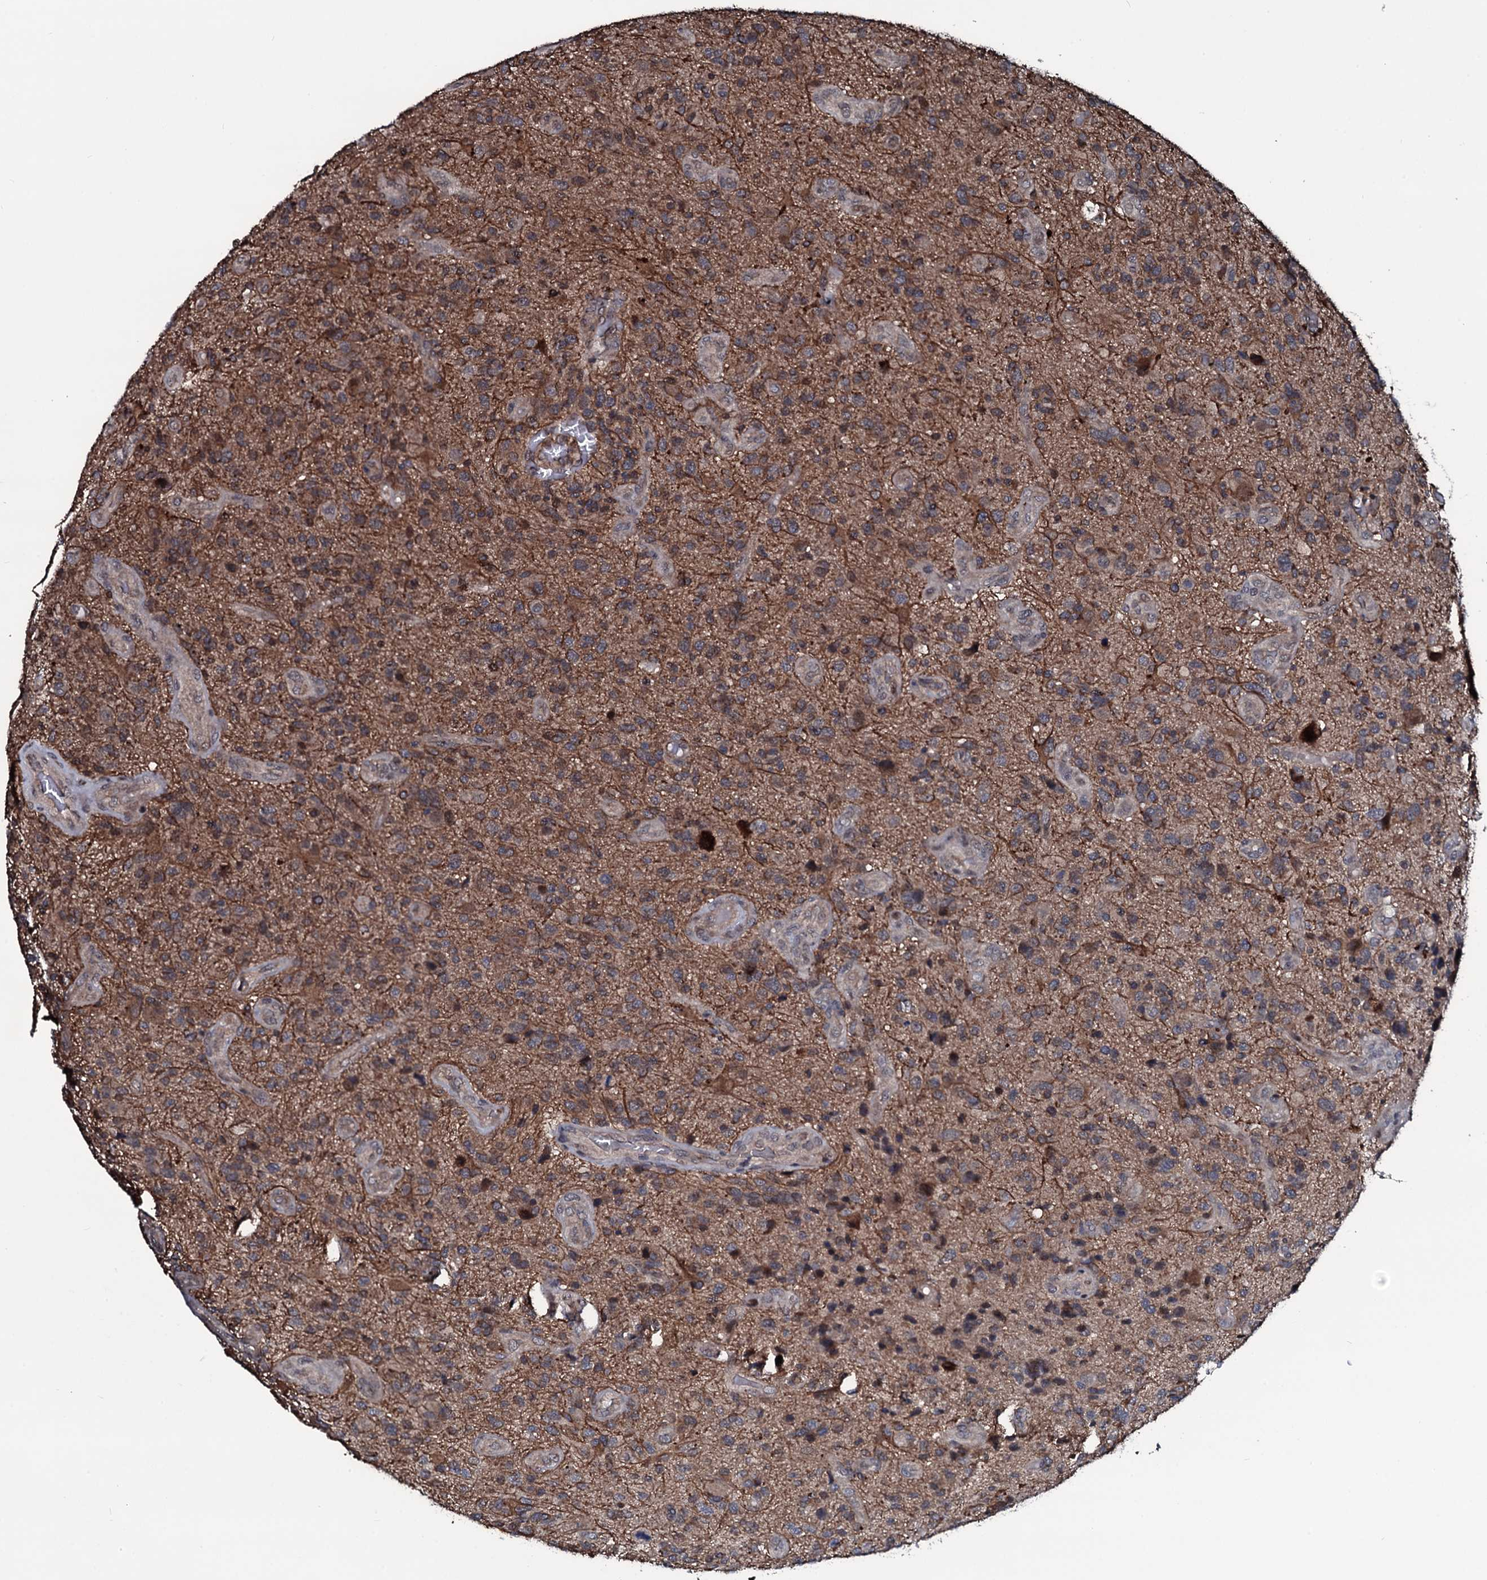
{"staining": {"intensity": "moderate", "quantity": "25%-75%", "location": "cytoplasmic/membranous"}, "tissue": "glioma", "cell_type": "Tumor cells", "image_type": "cancer", "snomed": [{"axis": "morphology", "description": "Glioma, malignant, High grade"}, {"axis": "topography", "description": "Brain"}], "caption": "Malignant high-grade glioma stained with a brown dye demonstrates moderate cytoplasmic/membranous positive expression in about 25%-75% of tumor cells.", "gene": "OGFOD2", "patient": {"sex": "male", "age": 47}}